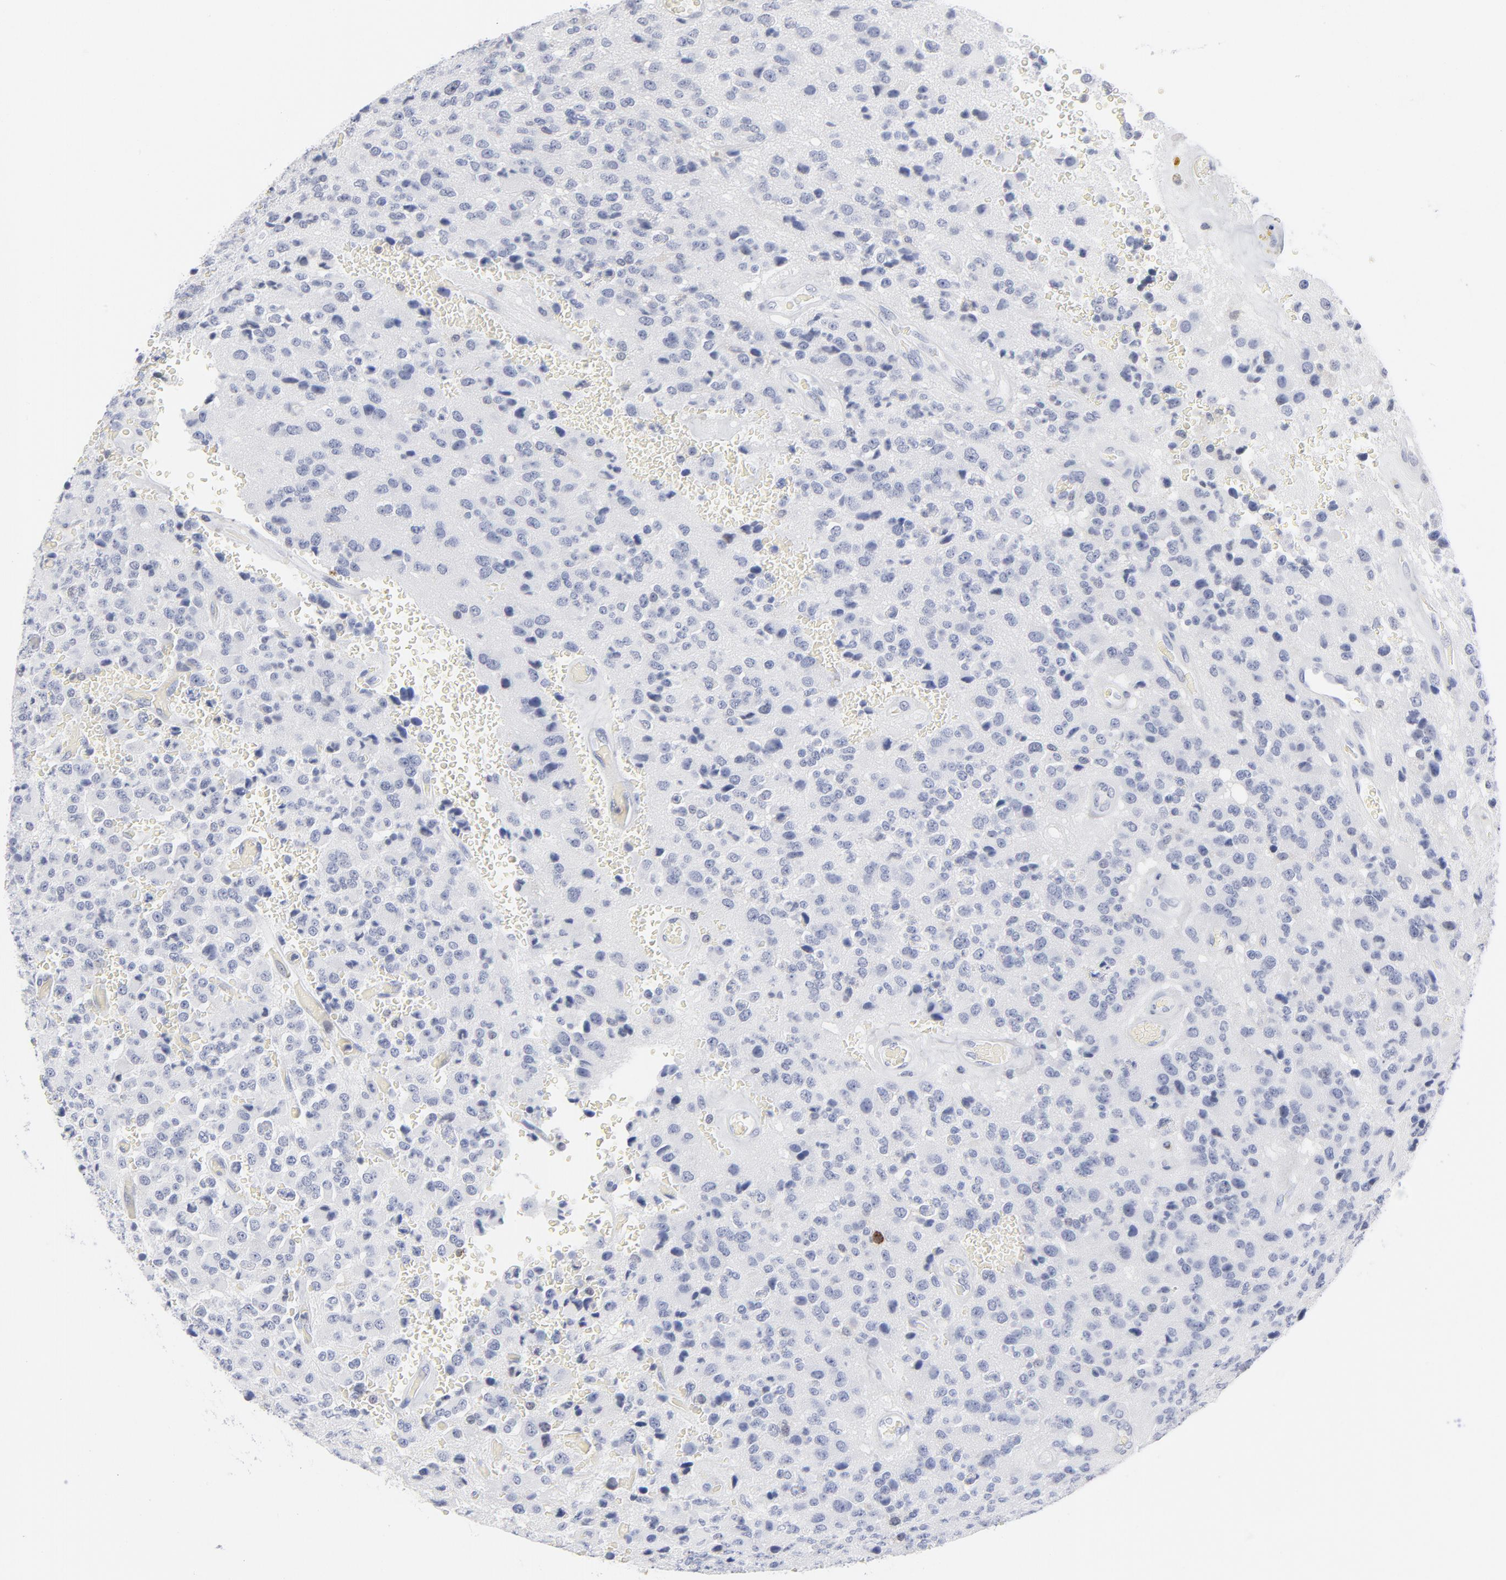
{"staining": {"intensity": "negative", "quantity": "none", "location": "none"}, "tissue": "glioma", "cell_type": "Tumor cells", "image_type": "cancer", "snomed": [{"axis": "morphology", "description": "Glioma, malignant, High grade"}, {"axis": "topography", "description": "pancreas cauda"}], "caption": "IHC micrograph of neoplastic tissue: human malignant glioma (high-grade) stained with DAB (3,3'-diaminobenzidine) demonstrates no significant protein positivity in tumor cells. (Immunohistochemistry, brightfield microscopy, high magnification).", "gene": "CD2", "patient": {"sex": "male", "age": 60}}